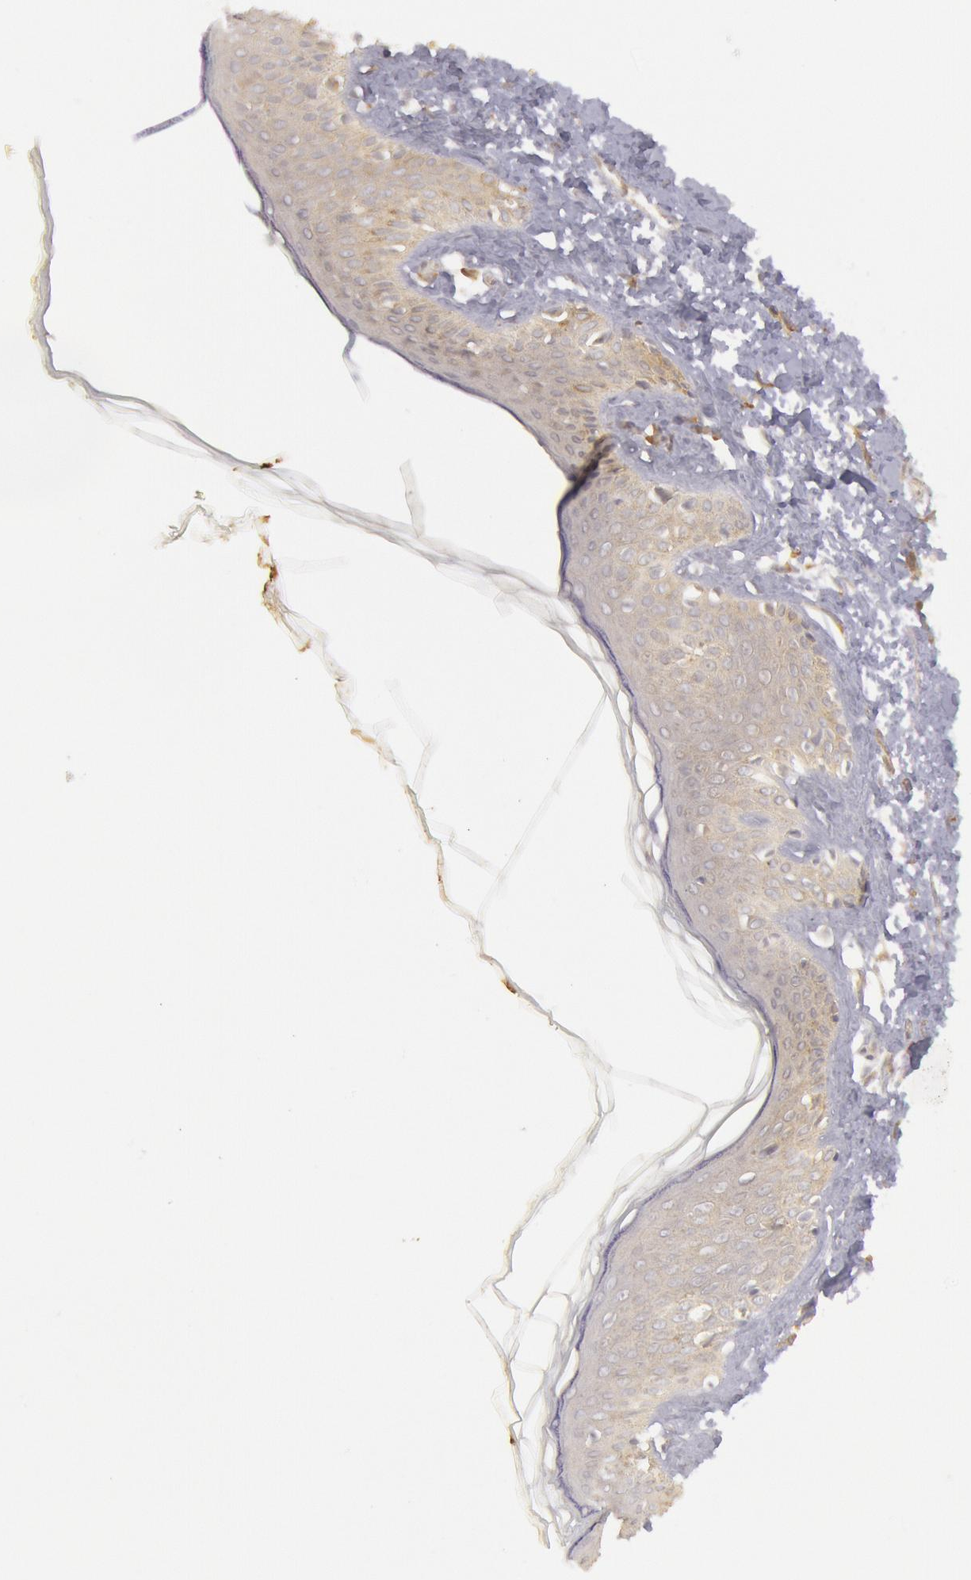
{"staining": {"intensity": "moderate", "quantity": ">75%", "location": "cytoplasmic/membranous"}, "tissue": "skin", "cell_type": "Fibroblasts", "image_type": "normal", "snomed": [{"axis": "morphology", "description": "Normal tissue, NOS"}, {"axis": "morphology", "description": "Sarcoma, NOS"}, {"axis": "topography", "description": "Skin"}, {"axis": "topography", "description": "Soft tissue"}], "caption": "DAB (3,3'-diaminobenzidine) immunohistochemical staining of unremarkable skin reveals moderate cytoplasmic/membranous protein staining in about >75% of fibroblasts.", "gene": "IKBKB", "patient": {"sex": "female", "age": 51}}